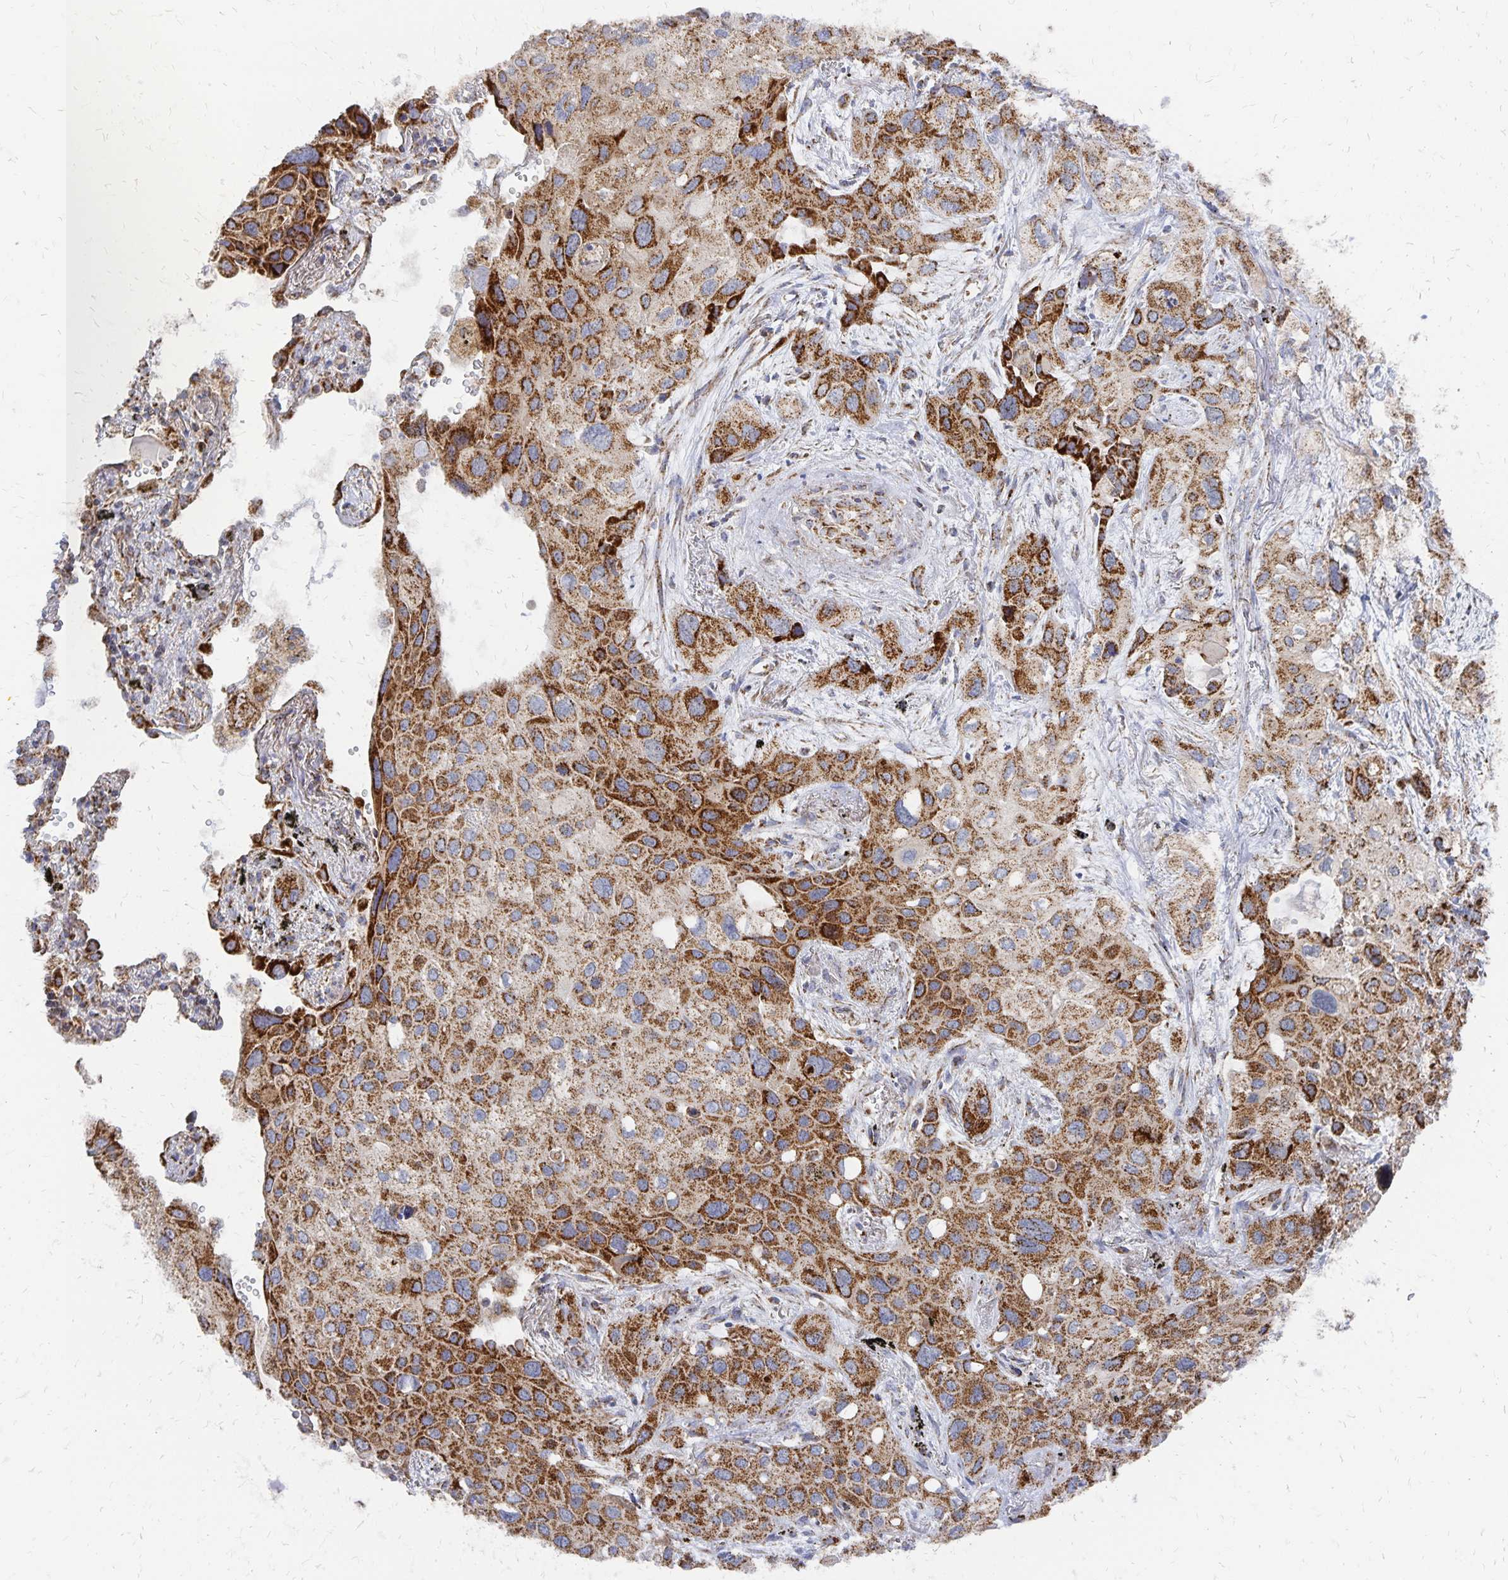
{"staining": {"intensity": "strong", "quantity": ">75%", "location": "cytoplasmic/membranous"}, "tissue": "lung cancer", "cell_type": "Tumor cells", "image_type": "cancer", "snomed": [{"axis": "morphology", "description": "Squamous cell carcinoma, NOS"}, {"axis": "morphology", "description": "Squamous cell carcinoma, metastatic, NOS"}, {"axis": "topography", "description": "Lung"}], "caption": "Lung metastatic squamous cell carcinoma stained for a protein (brown) demonstrates strong cytoplasmic/membranous positive expression in approximately >75% of tumor cells.", "gene": "STOML2", "patient": {"sex": "male", "age": 59}}